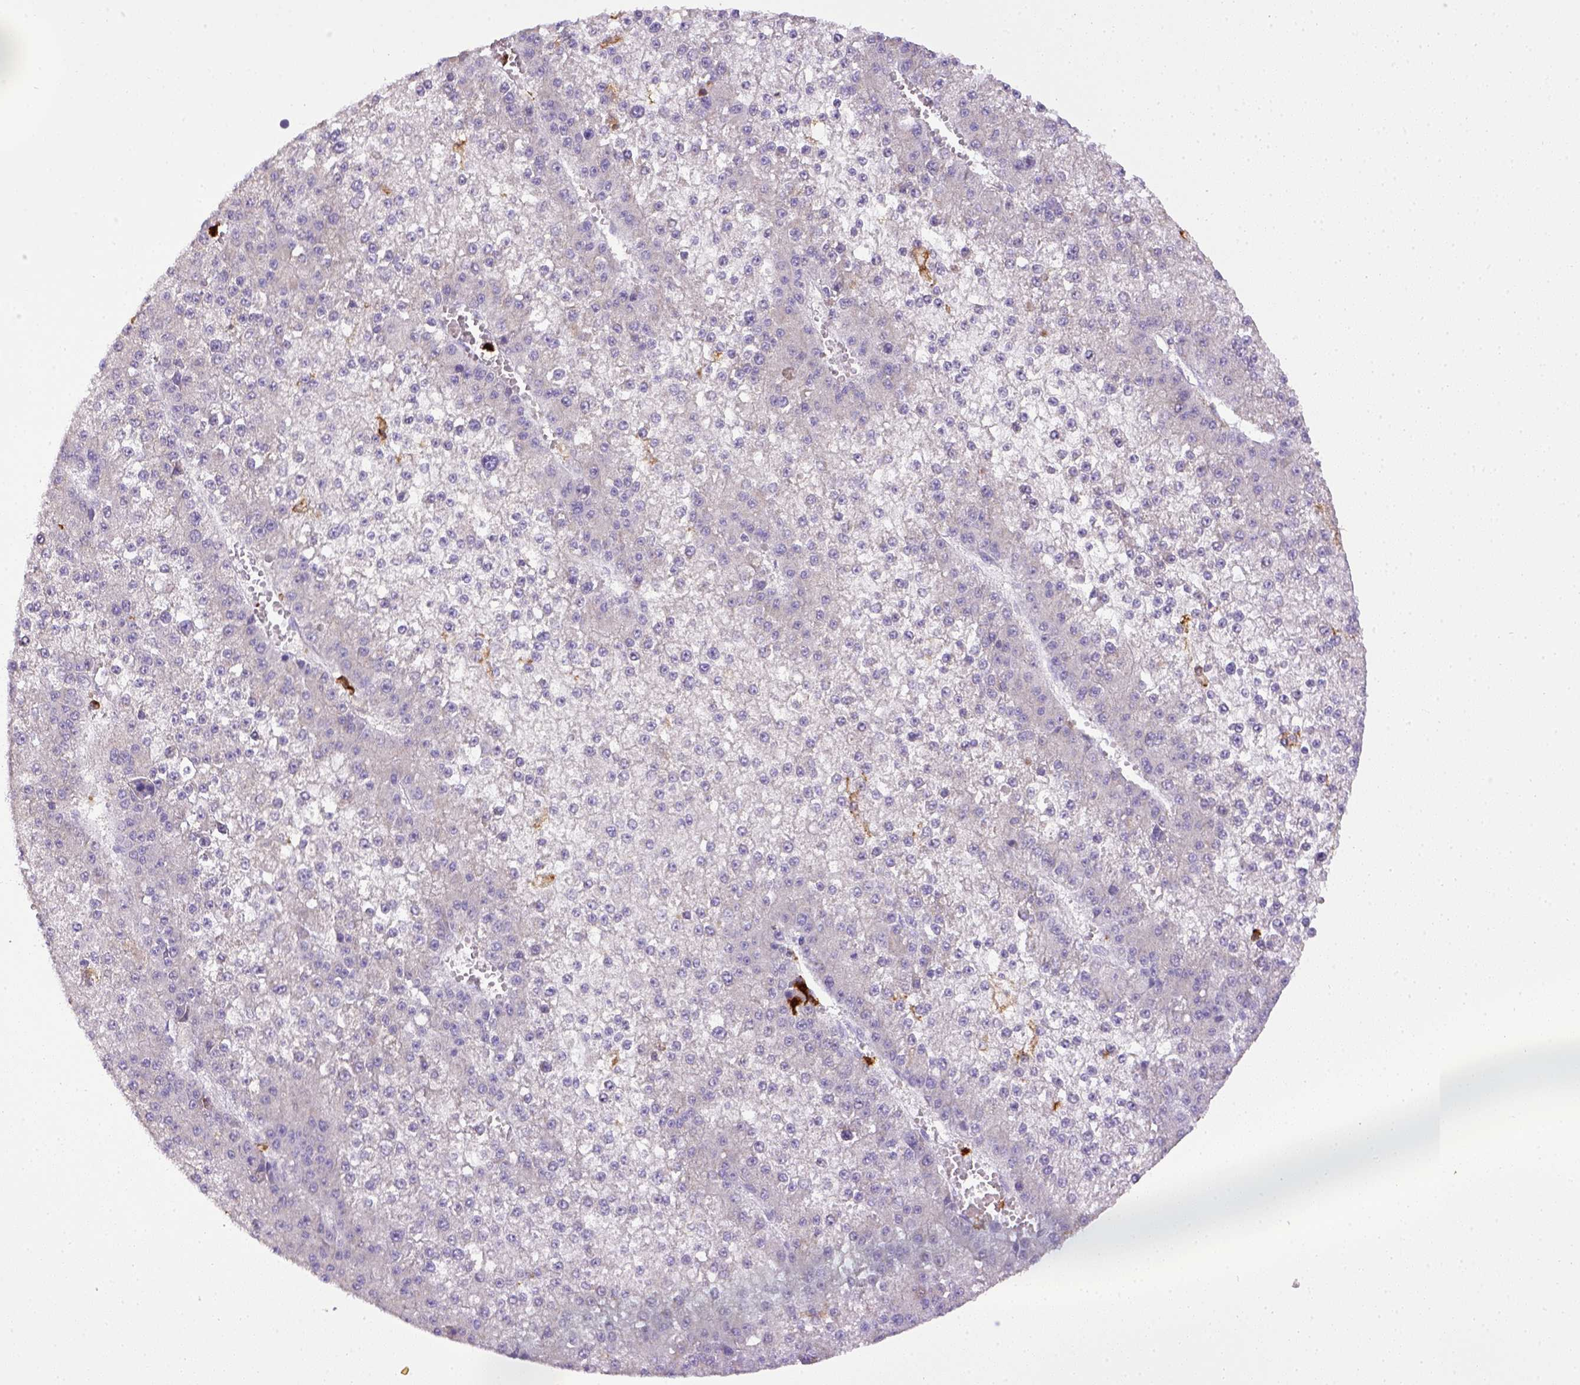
{"staining": {"intensity": "negative", "quantity": "none", "location": "none"}, "tissue": "liver cancer", "cell_type": "Tumor cells", "image_type": "cancer", "snomed": [{"axis": "morphology", "description": "Carcinoma, Hepatocellular, NOS"}, {"axis": "topography", "description": "Liver"}], "caption": "This is an immunohistochemistry (IHC) image of liver cancer (hepatocellular carcinoma). There is no staining in tumor cells.", "gene": "ITGAM", "patient": {"sex": "female", "age": 73}}